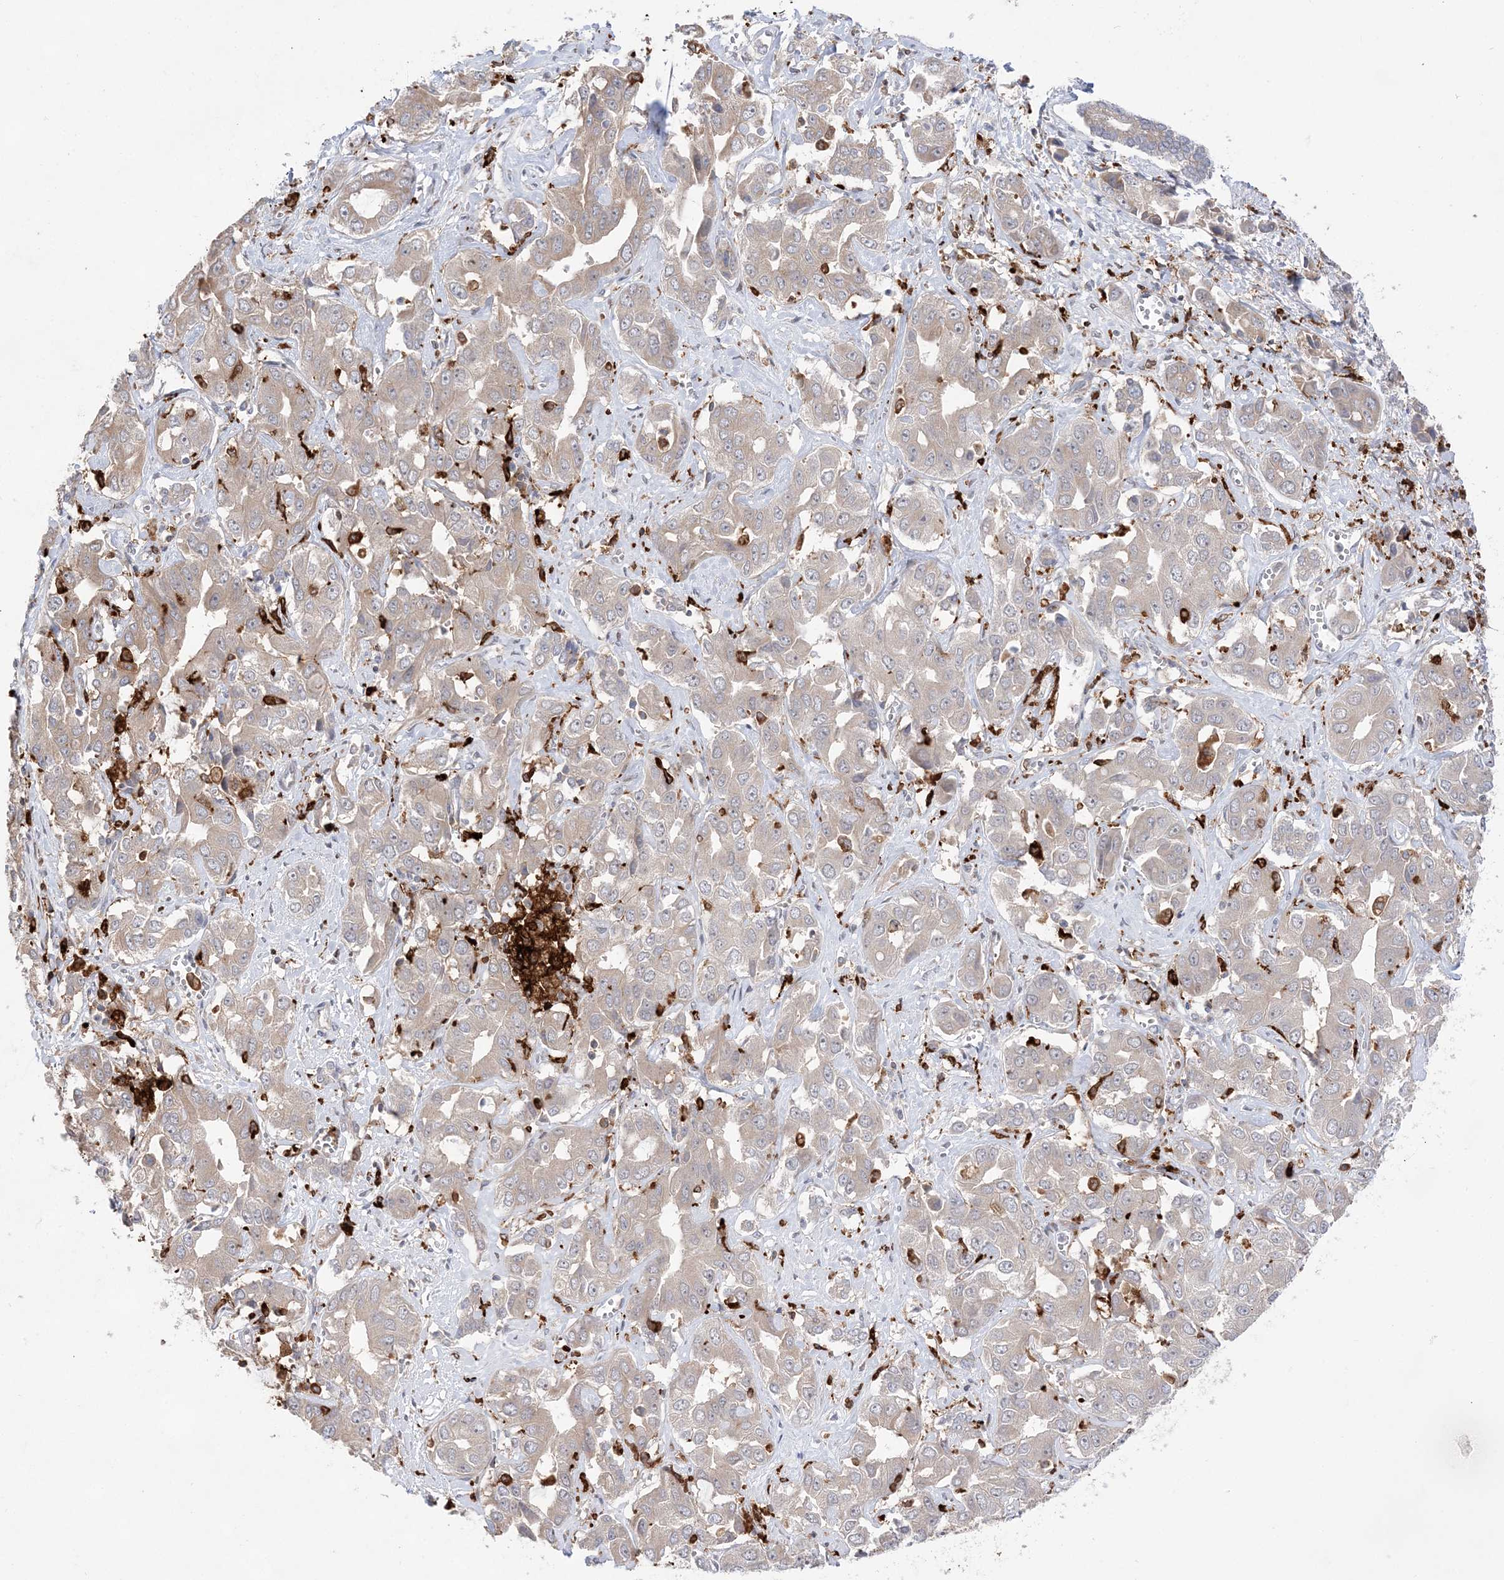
{"staining": {"intensity": "weak", "quantity": "<25%", "location": "cytoplasmic/membranous"}, "tissue": "liver cancer", "cell_type": "Tumor cells", "image_type": "cancer", "snomed": [{"axis": "morphology", "description": "Cholangiocarcinoma"}, {"axis": "topography", "description": "Liver"}], "caption": "A micrograph of human liver cancer (cholangiocarcinoma) is negative for staining in tumor cells. (Stains: DAB immunohistochemistry with hematoxylin counter stain, Microscopy: brightfield microscopy at high magnification).", "gene": "ANAPC15", "patient": {"sex": "female", "age": 52}}